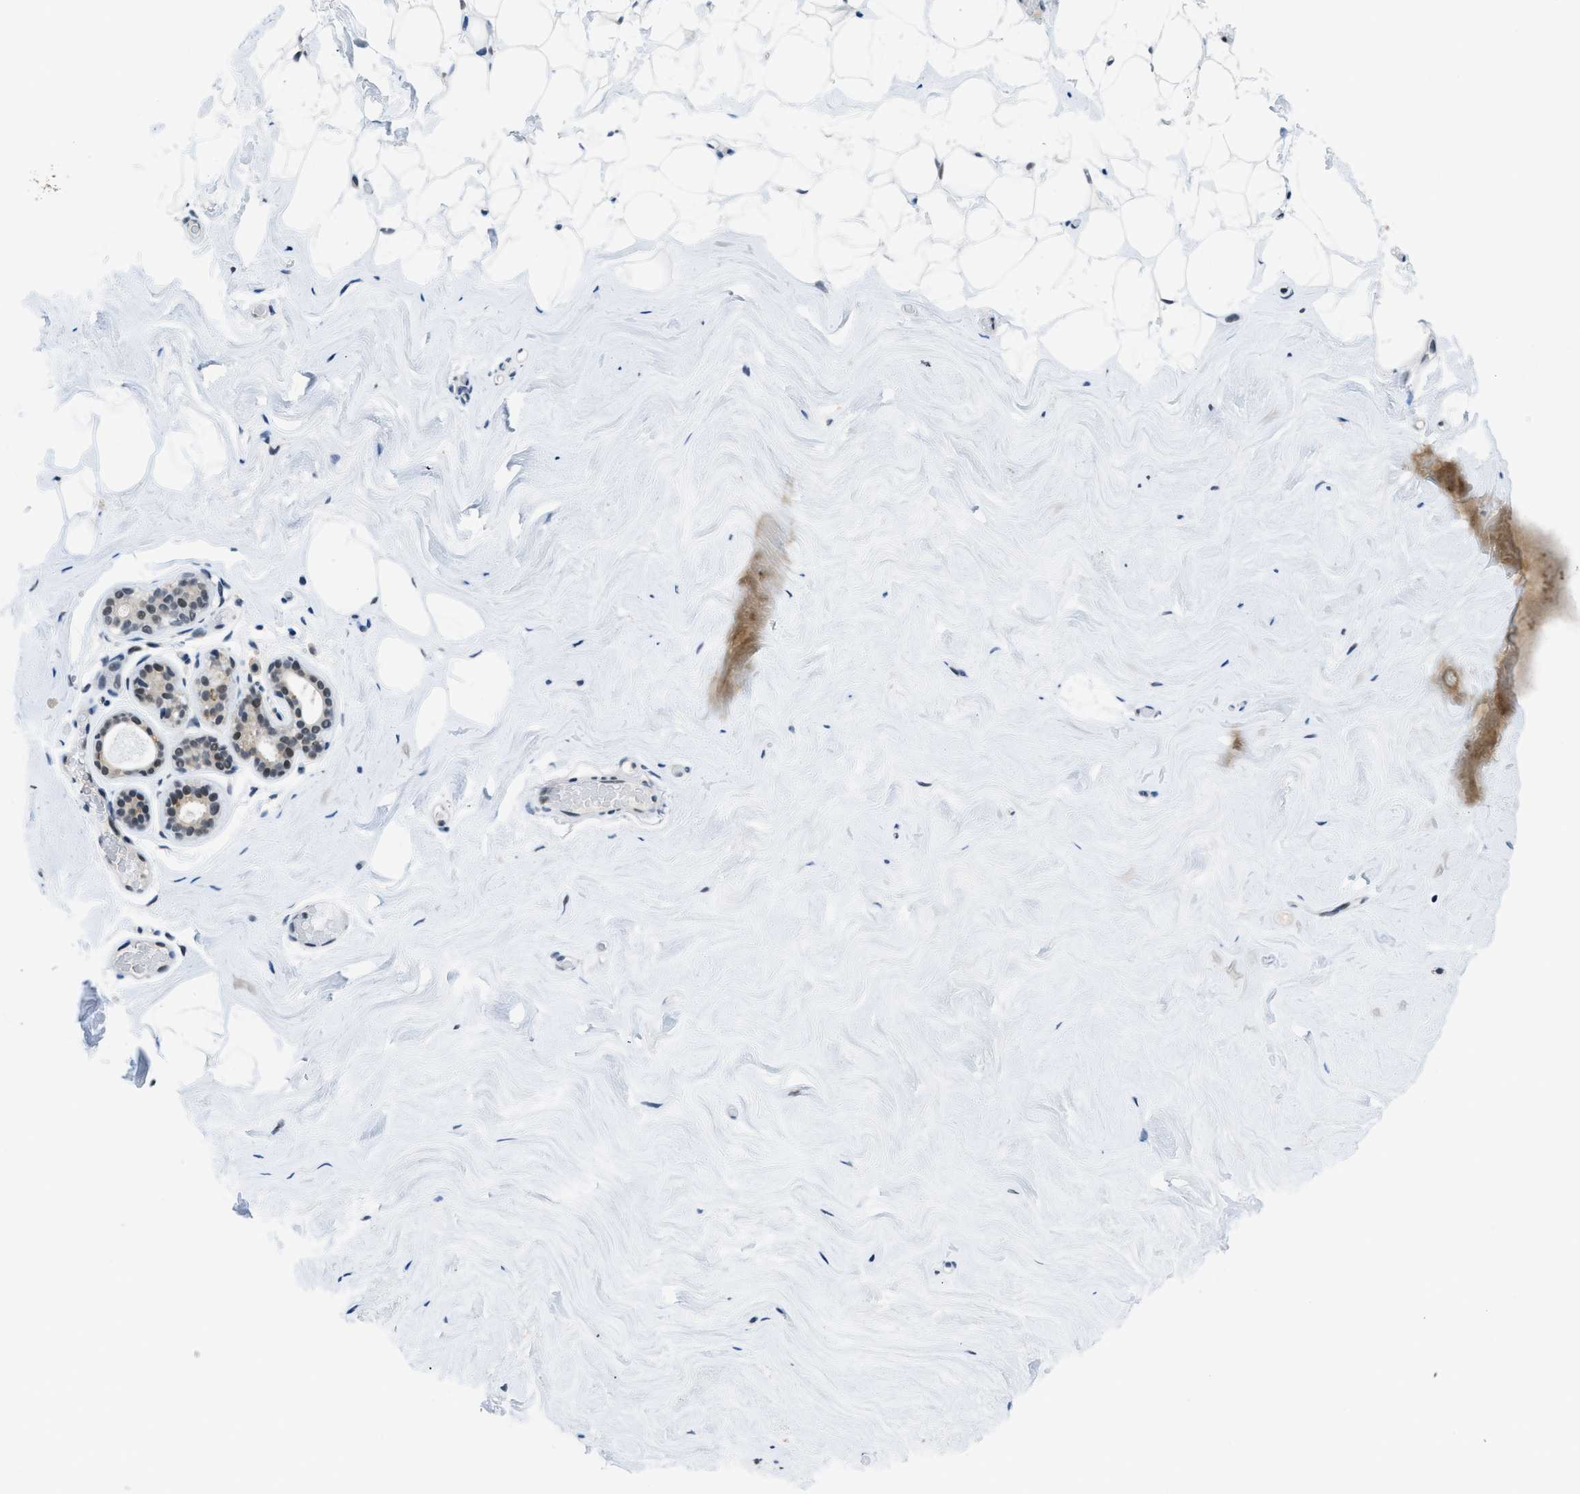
{"staining": {"intensity": "moderate", "quantity": ">75%", "location": "nuclear"}, "tissue": "breast", "cell_type": "Adipocytes", "image_type": "normal", "snomed": [{"axis": "morphology", "description": "Normal tissue, NOS"}, {"axis": "topography", "description": "Breast"}], "caption": "Normal breast displays moderate nuclear expression in about >75% of adipocytes, visualized by immunohistochemistry.", "gene": "GATAD2B", "patient": {"sex": "female", "age": 75}}